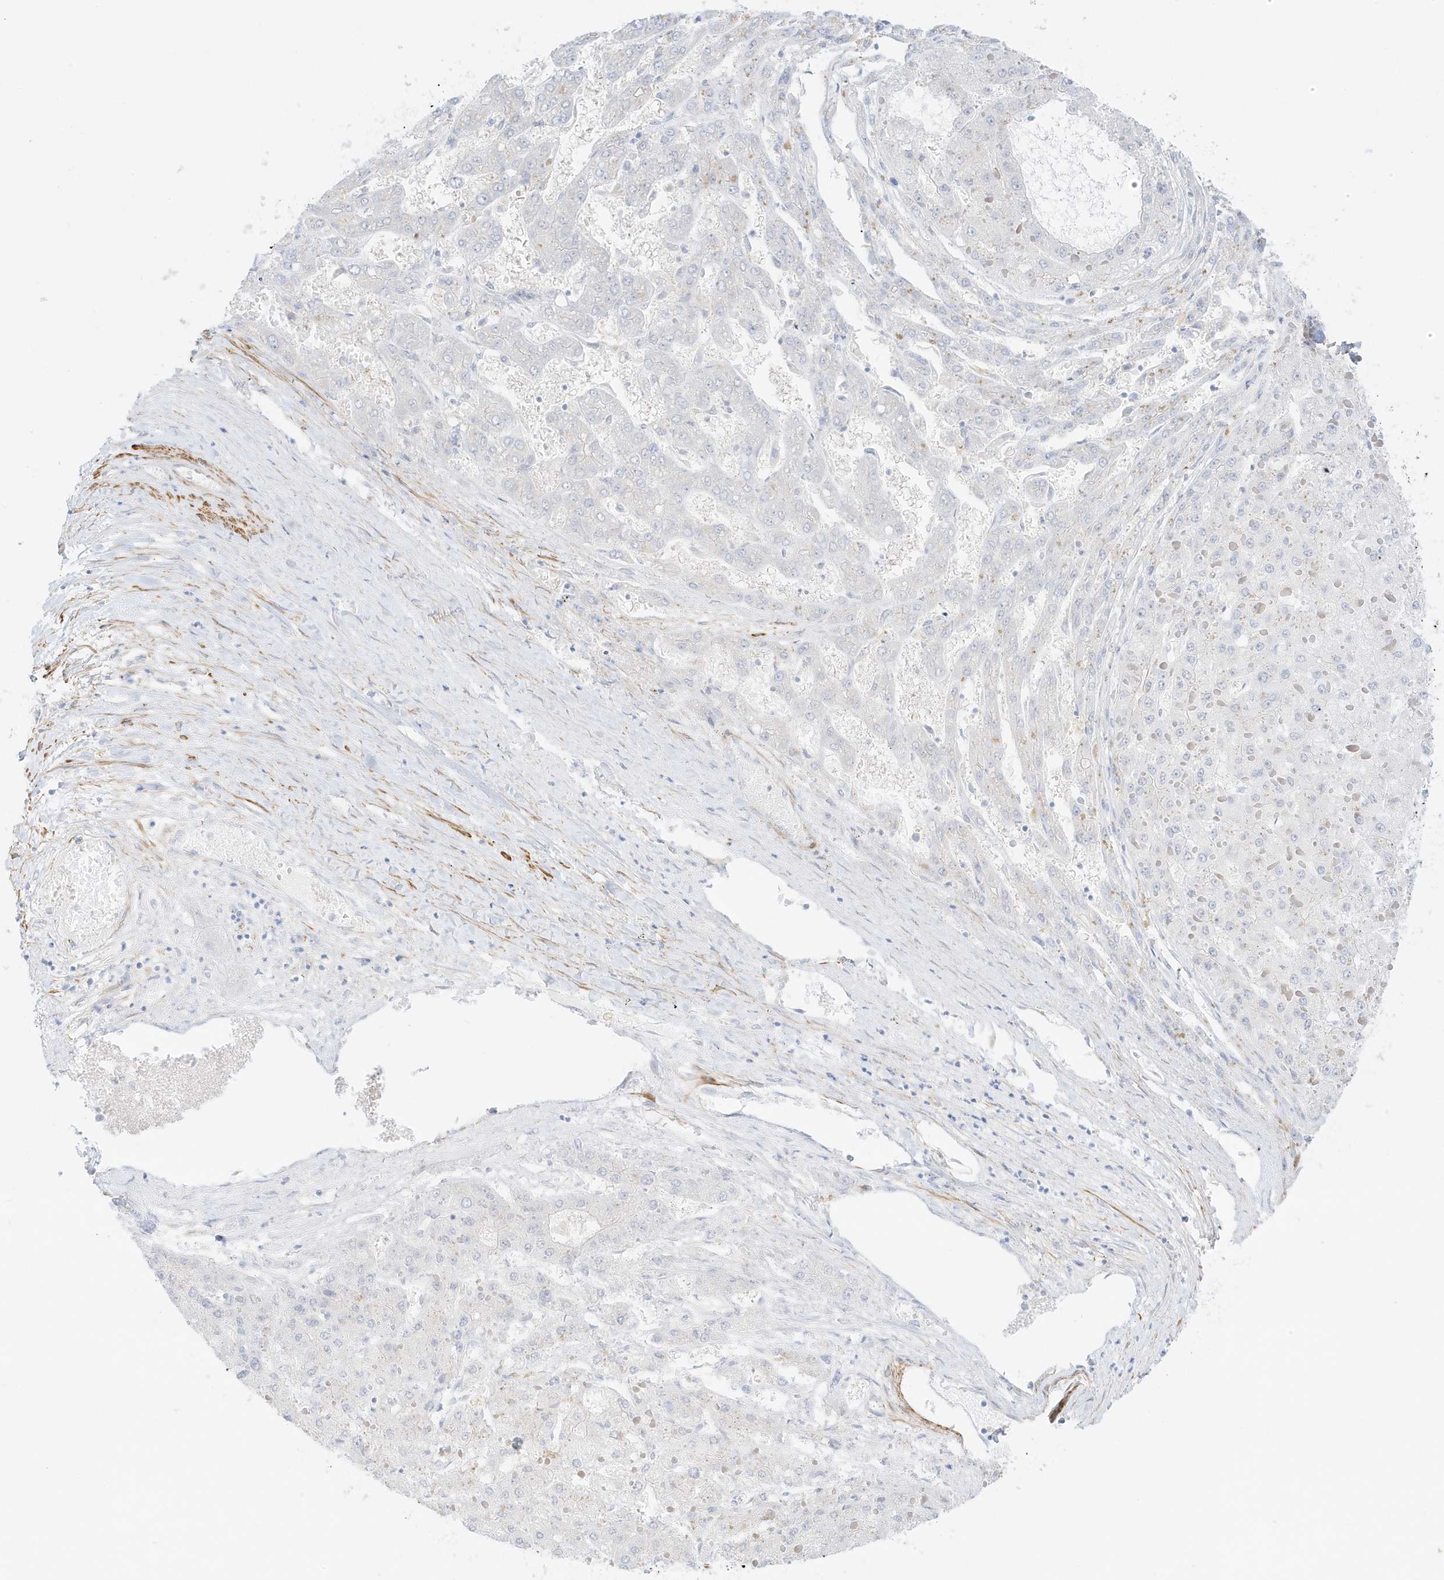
{"staining": {"intensity": "negative", "quantity": "none", "location": "none"}, "tissue": "liver cancer", "cell_type": "Tumor cells", "image_type": "cancer", "snomed": [{"axis": "morphology", "description": "Carcinoma, Hepatocellular, NOS"}, {"axis": "topography", "description": "Liver"}], "caption": "The histopathology image exhibits no staining of tumor cells in hepatocellular carcinoma (liver).", "gene": "SLC22A13", "patient": {"sex": "female", "age": 73}}